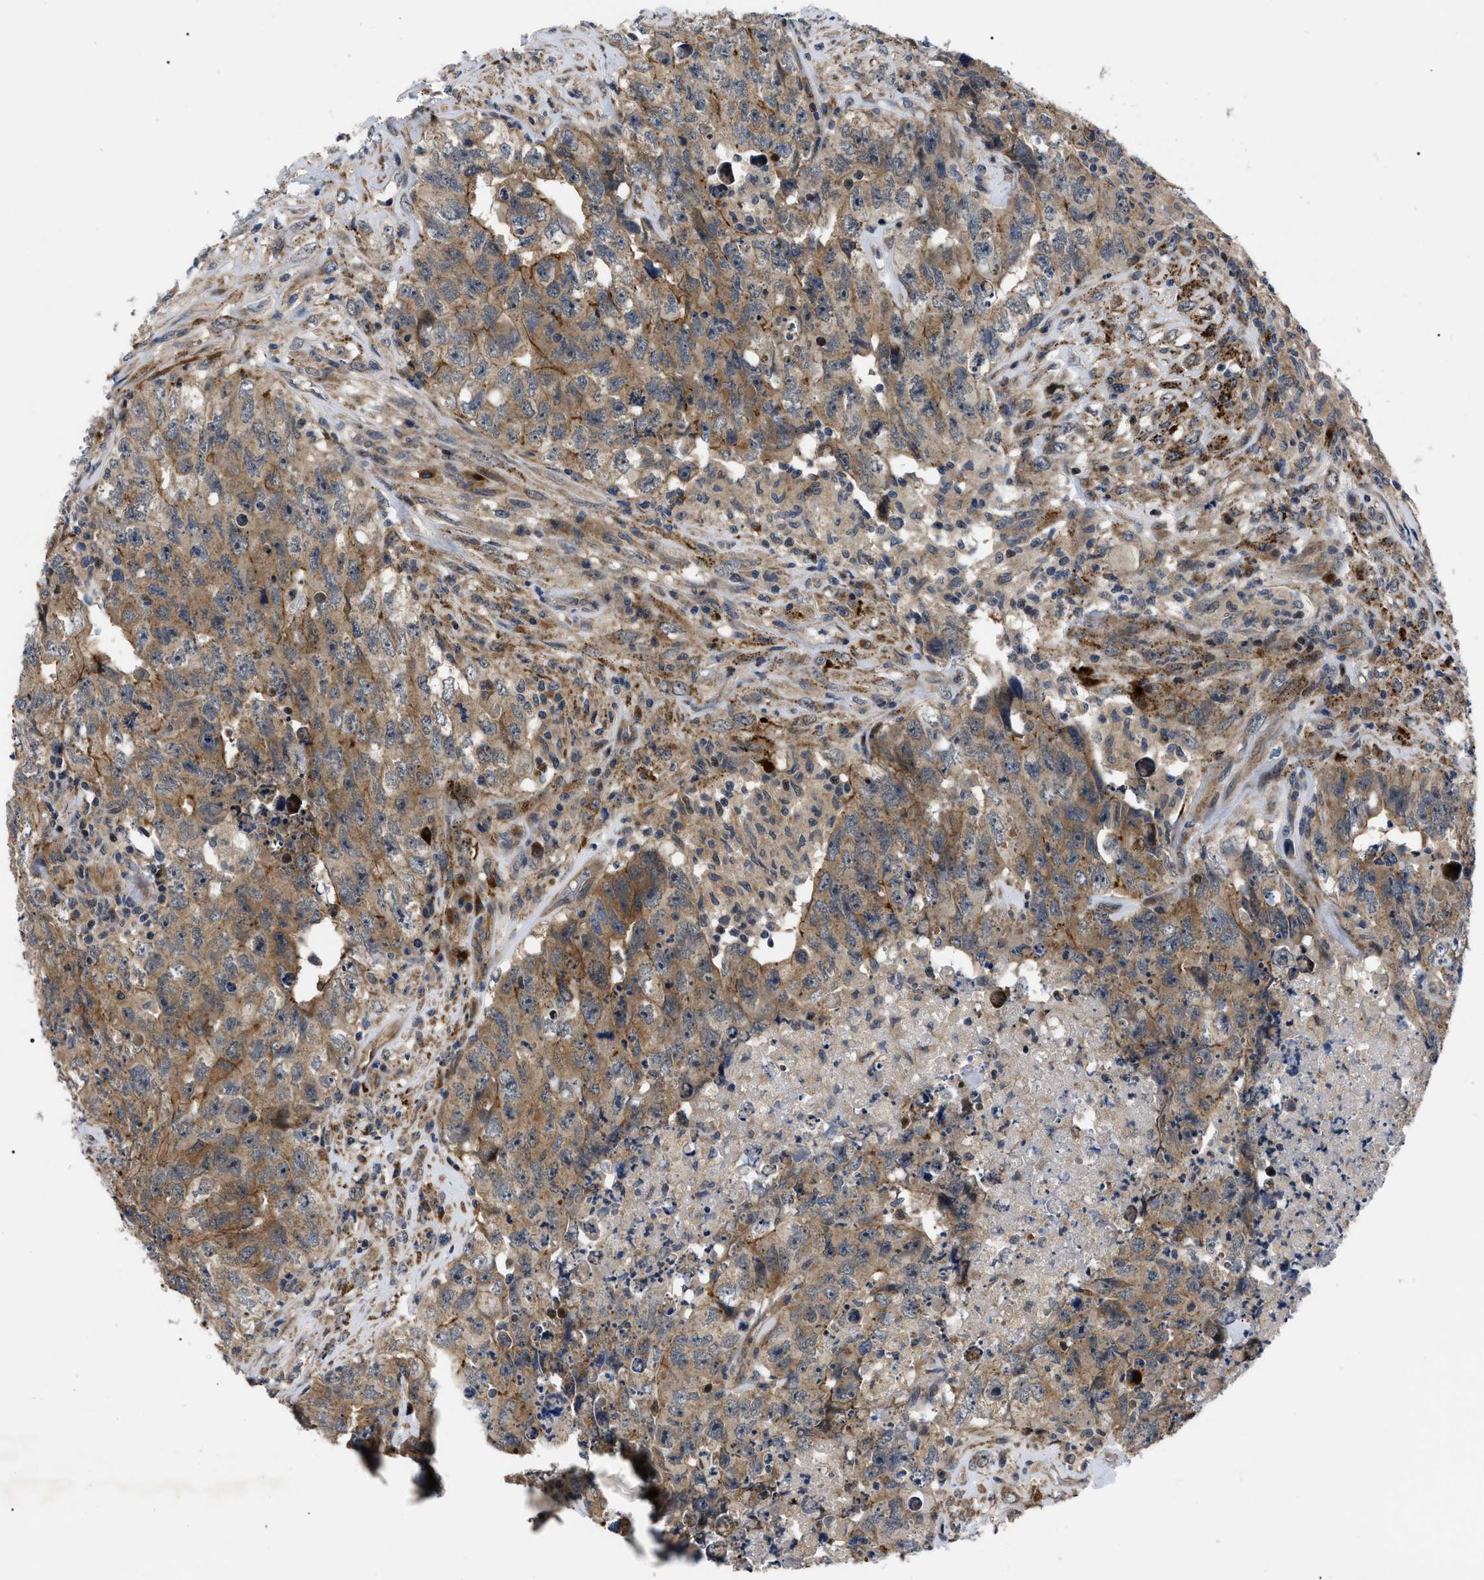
{"staining": {"intensity": "moderate", "quantity": ">75%", "location": "cytoplasmic/membranous"}, "tissue": "testis cancer", "cell_type": "Tumor cells", "image_type": "cancer", "snomed": [{"axis": "morphology", "description": "Carcinoma, Embryonal, NOS"}, {"axis": "topography", "description": "Testis"}], "caption": "Testis embryonal carcinoma stained for a protein (brown) exhibits moderate cytoplasmic/membranous positive expression in approximately >75% of tumor cells.", "gene": "PPWD1", "patient": {"sex": "male", "age": 32}}